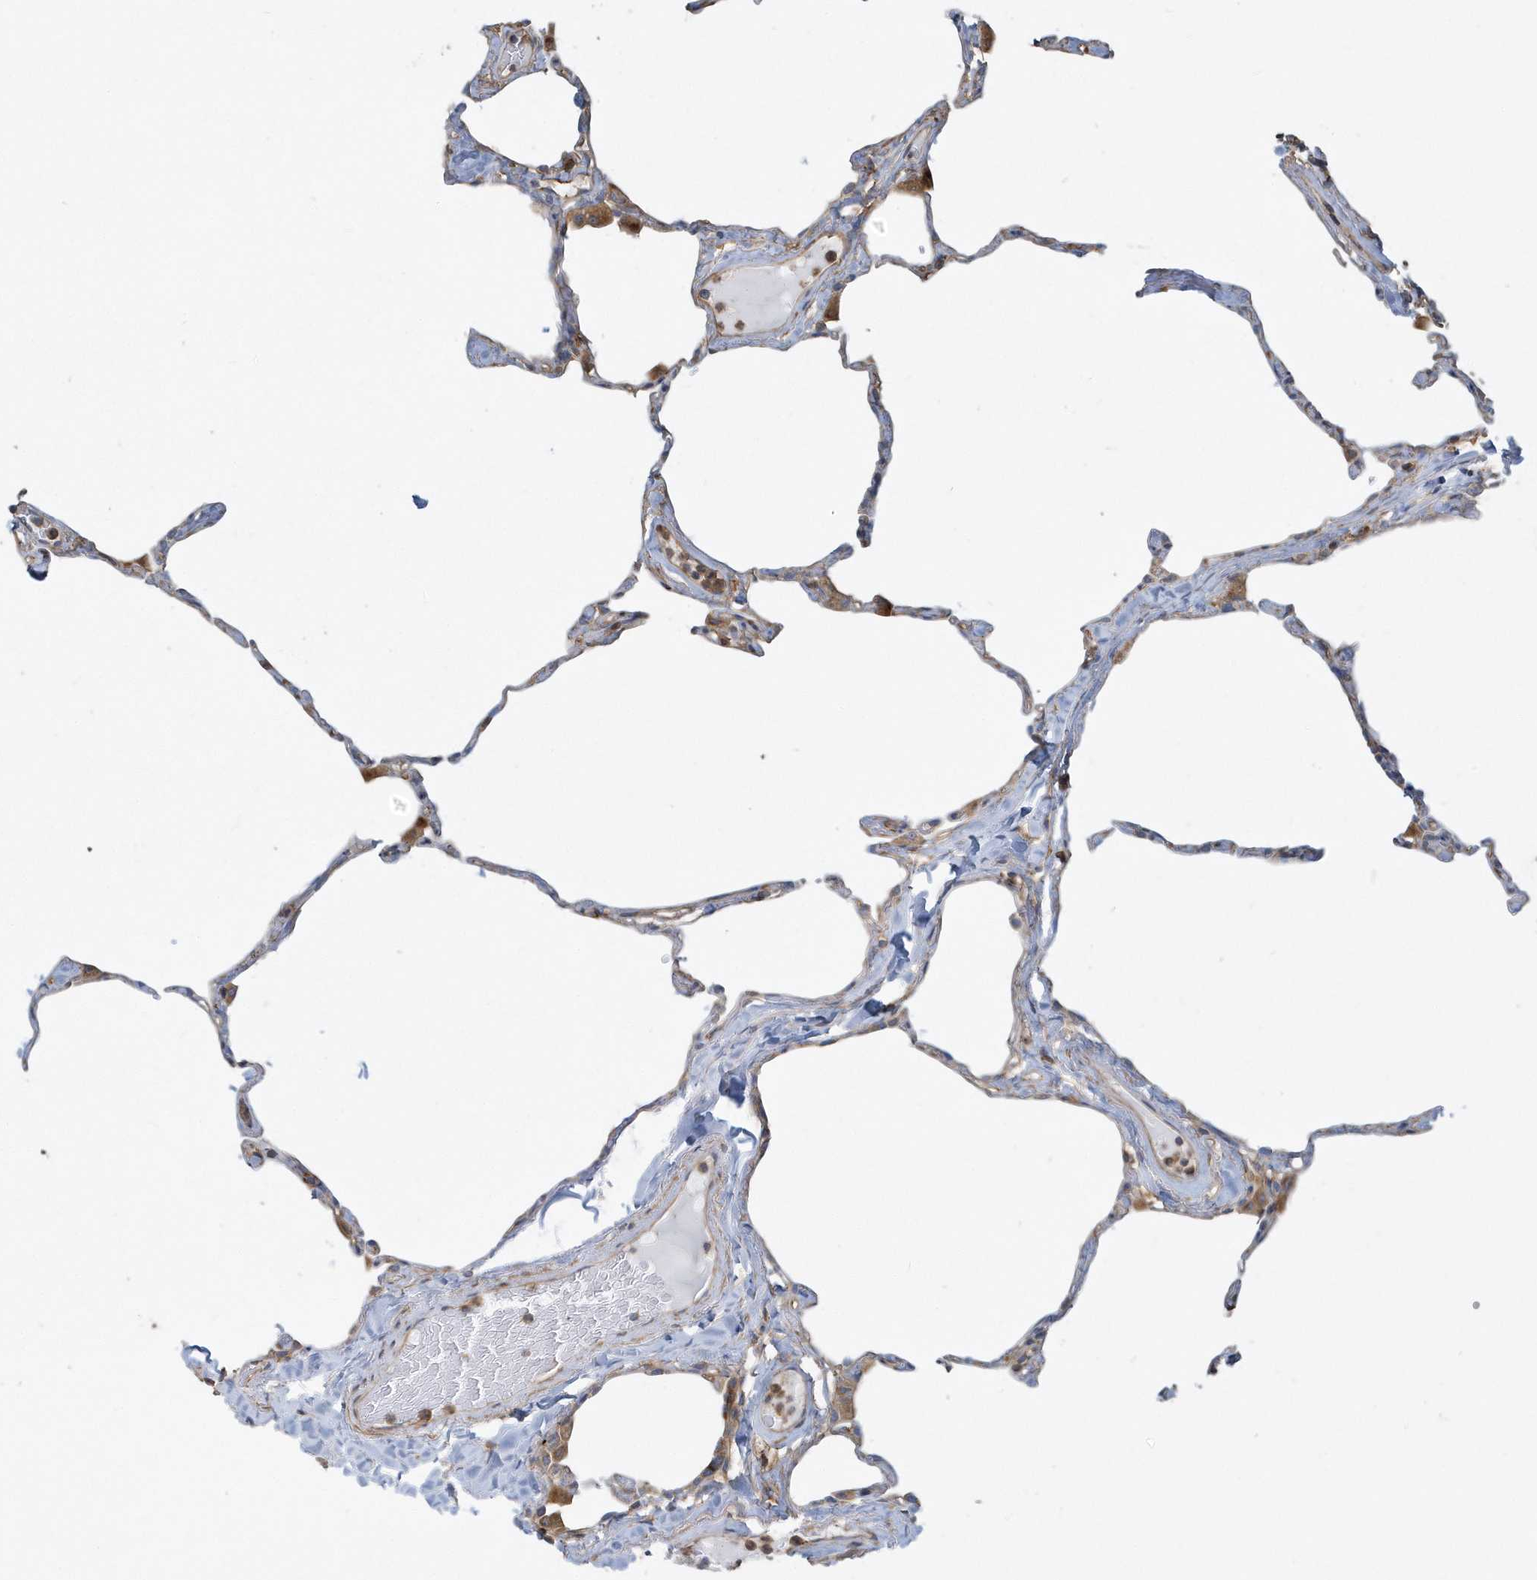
{"staining": {"intensity": "negative", "quantity": "none", "location": "none"}, "tissue": "lung", "cell_type": "Alveolar cells", "image_type": "normal", "snomed": [{"axis": "morphology", "description": "Normal tissue, NOS"}, {"axis": "topography", "description": "Lung"}], "caption": "Alveolar cells show no significant staining in benign lung. (Brightfield microscopy of DAB (3,3'-diaminobenzidine) IHC at high magnification).", "gene": "TRAIP", "patient": {"sex": "male", "age": 65}}